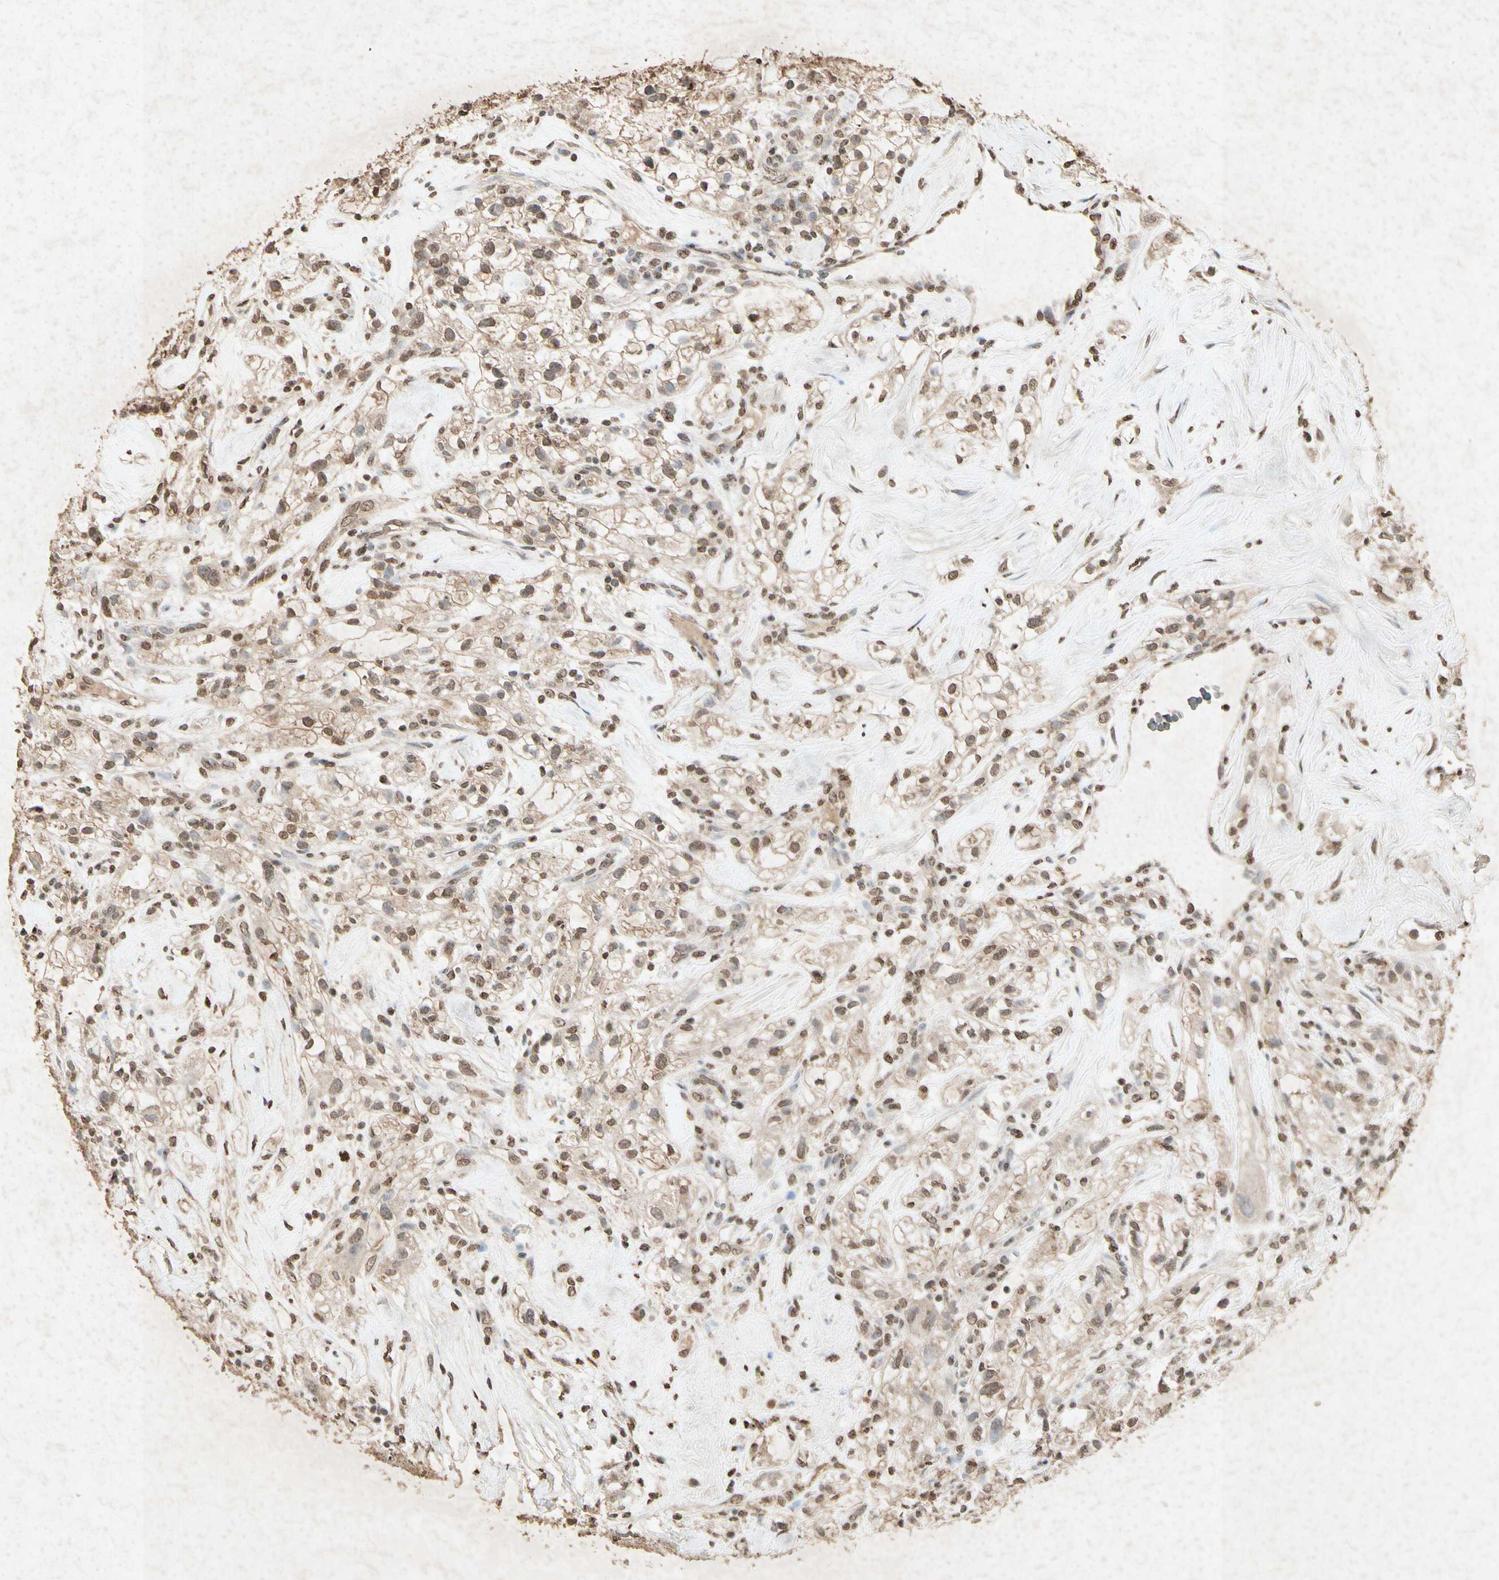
{"staining": {"intensity": "moderate", "quantity": "25%-75%", "location": "cytoplasmic/membranous,nuclear"}, "tissue": "renal cancer", "cell_type": "Tumor cells", "image_type": "cancer", "snomed": [{"axis": "morphology", "description": "Adenocarcinoma, NOS"}, {"axis": "topography", "description": "Kidney"}], "caption": "Immunohistochemistry micrograph of human renal cancer stained for a protein (brown), which reveals medium levels of moderate cytoplasmic/membranous and nuclear staining in about 25%-75% of tumor cells.", "gene": "MSRB1", "patient": {"sex": "female", "age": 60}}